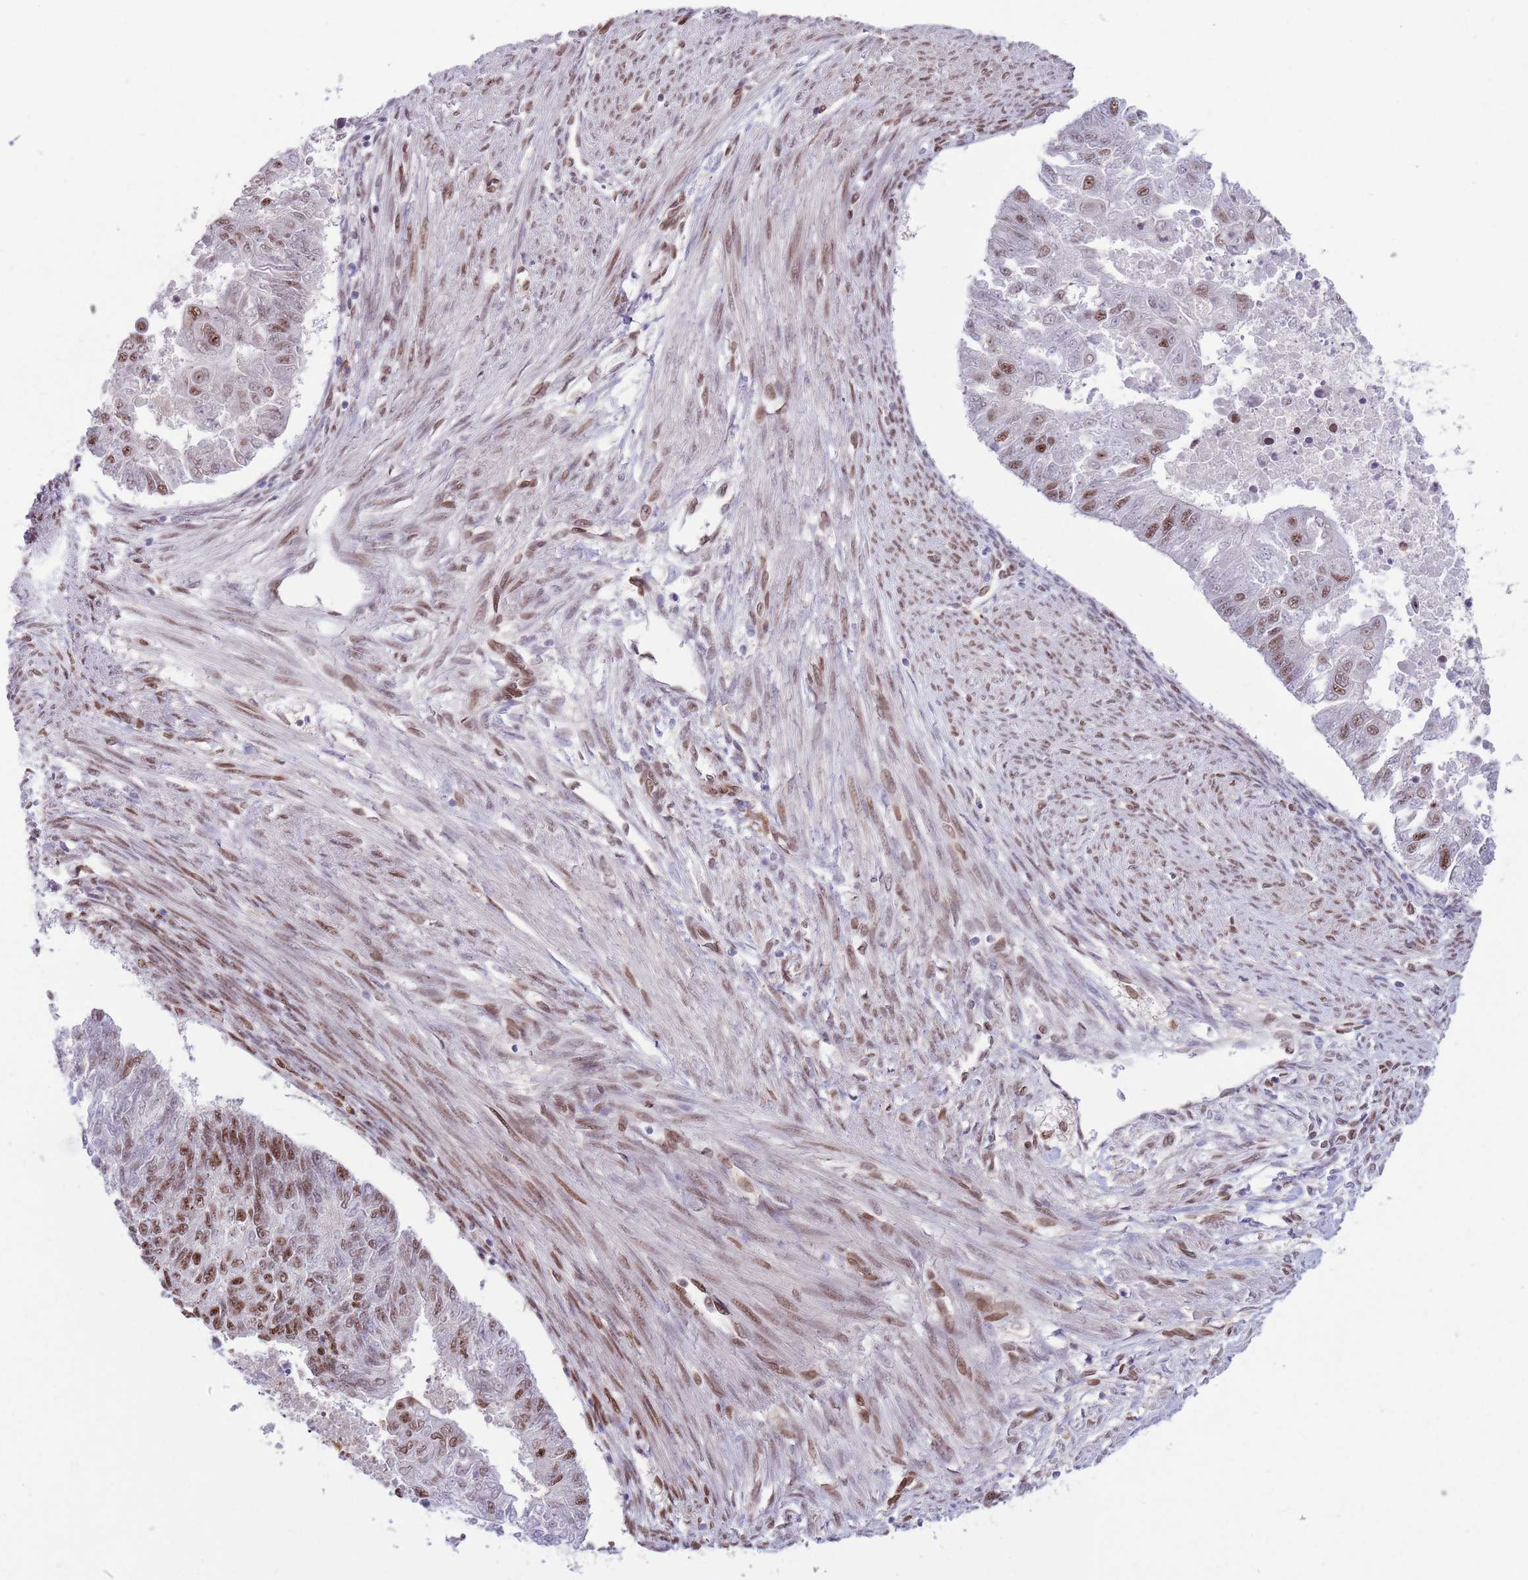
{"staining": {"intensity": "moderate", "quantity": ">75%", "location": "nuclear"}, "tissue": "endometrial cancer", "cell_type": "Tumor cells", "image_type": "cancer", "snomed": [{"axis": "morphology", "description": "Adenocarcinoma, NOS"}, {"axis": "topography", "description": "Endometrium"}], "caption": "IHC photomicrograph of neoplastic tissue: human endometrial cancer stained using immunohistochemistry (IHC) reveals medium levels of moderate protein expression localized specifically in the nuclear of tumor cells, appearing as a nuclear brown color.", "gene": "SIPA1L3", "patient": {"sex": "female", "age": 32}}